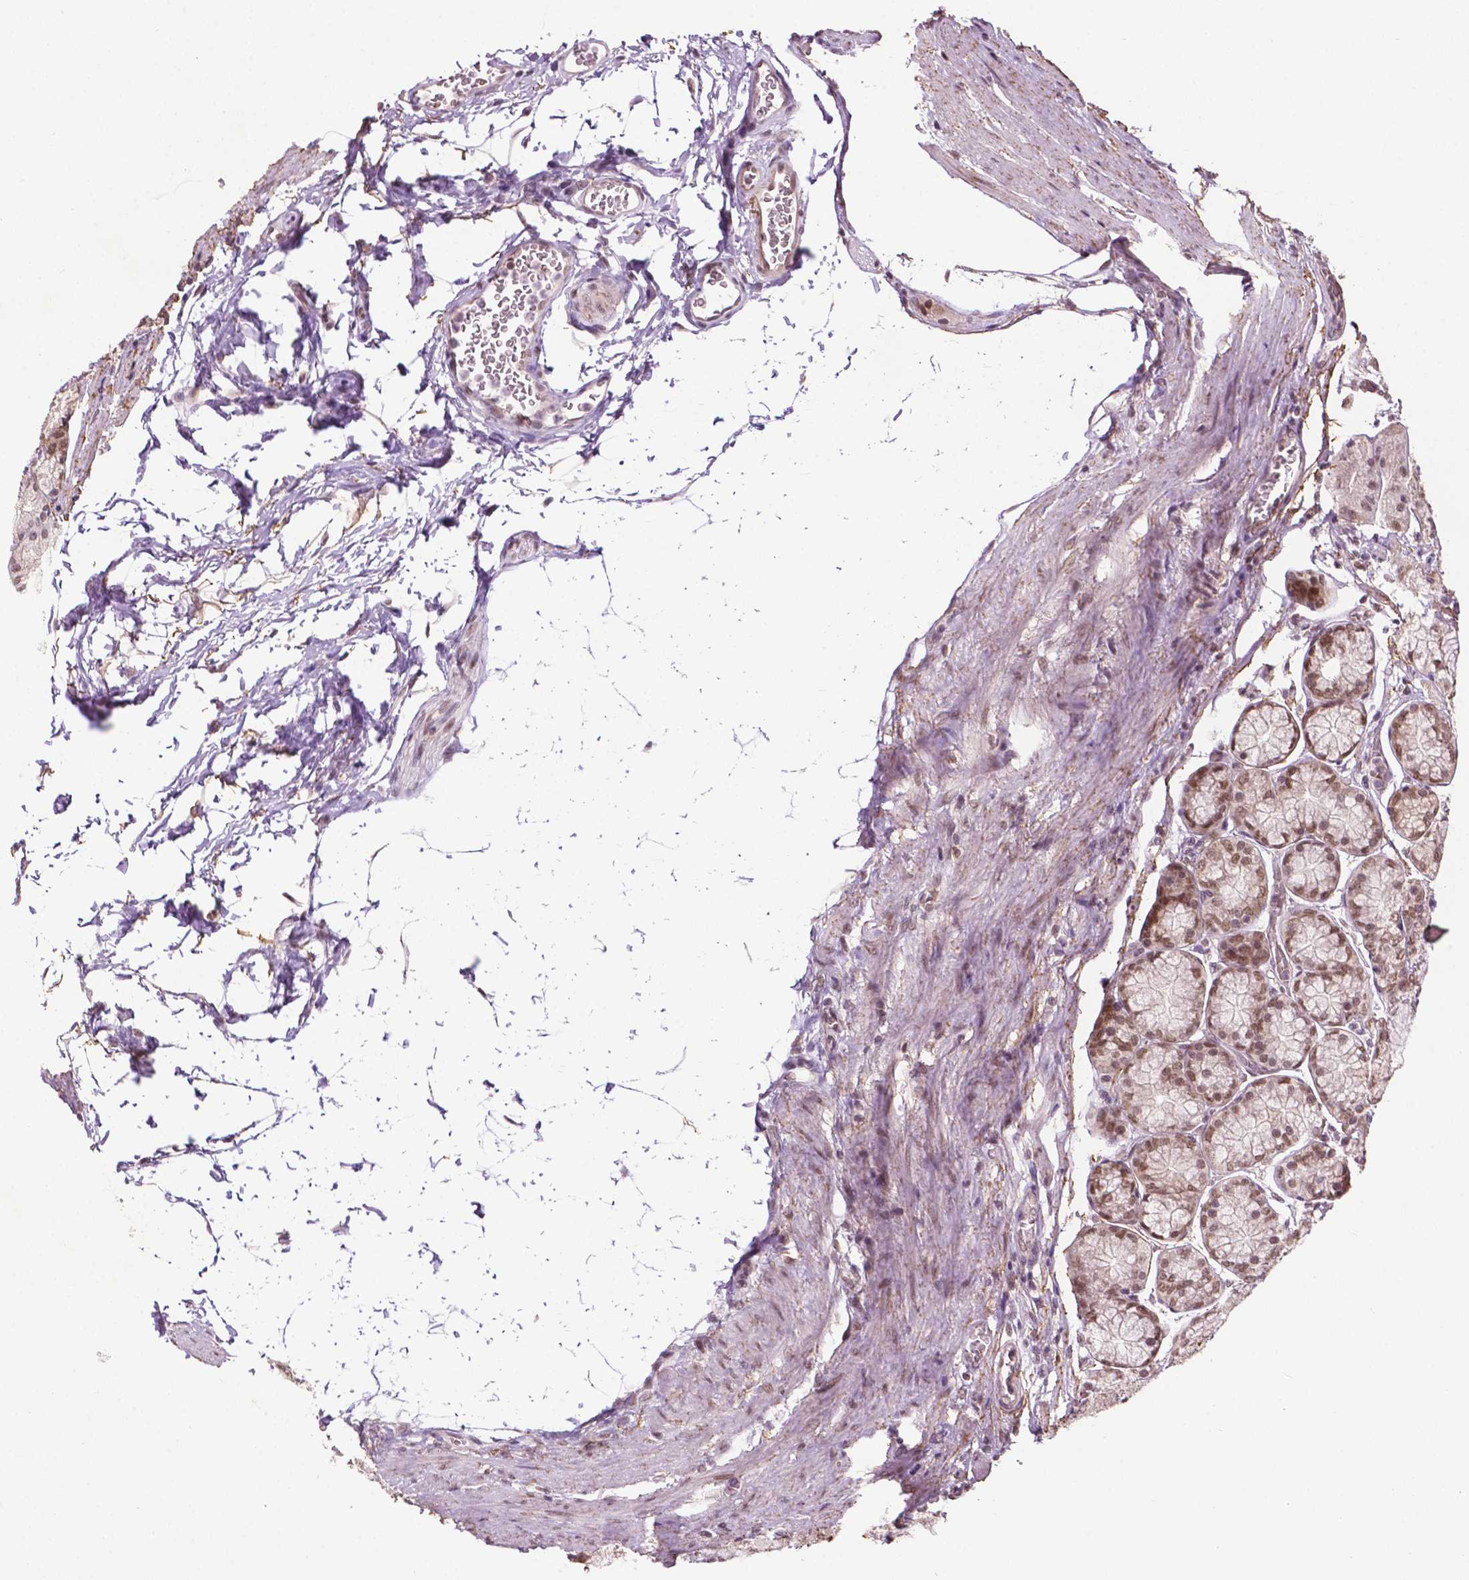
{"staining": {"intensity": "moderate", "quantity": "25%-75%", "location": "nuclear"}, "tissue": "stomach", "cell_type": "Glandular cells", "image_type": "normal", "snomed": [{"axis": "morphology", "description": "Normal tissue, NOS"}, {"axis": "morphology", "description": "Adenocarcinoma, NOS"}, {"axis": "morphology", "description": "Adenocarcinoma, High grade"}, {"axis": "topography", "description": "Stomach, upper"}, {"axis": "topography", "description": "Stomach"}], "caption": "Moderate nuclear staining for a protein is appreciated in approximately 25%-75% of glandular cells of unremarkable stomach using immunohistochemistry.", "gene": "UBQLN4", "patient": {"sex": "female", "age": 65}}